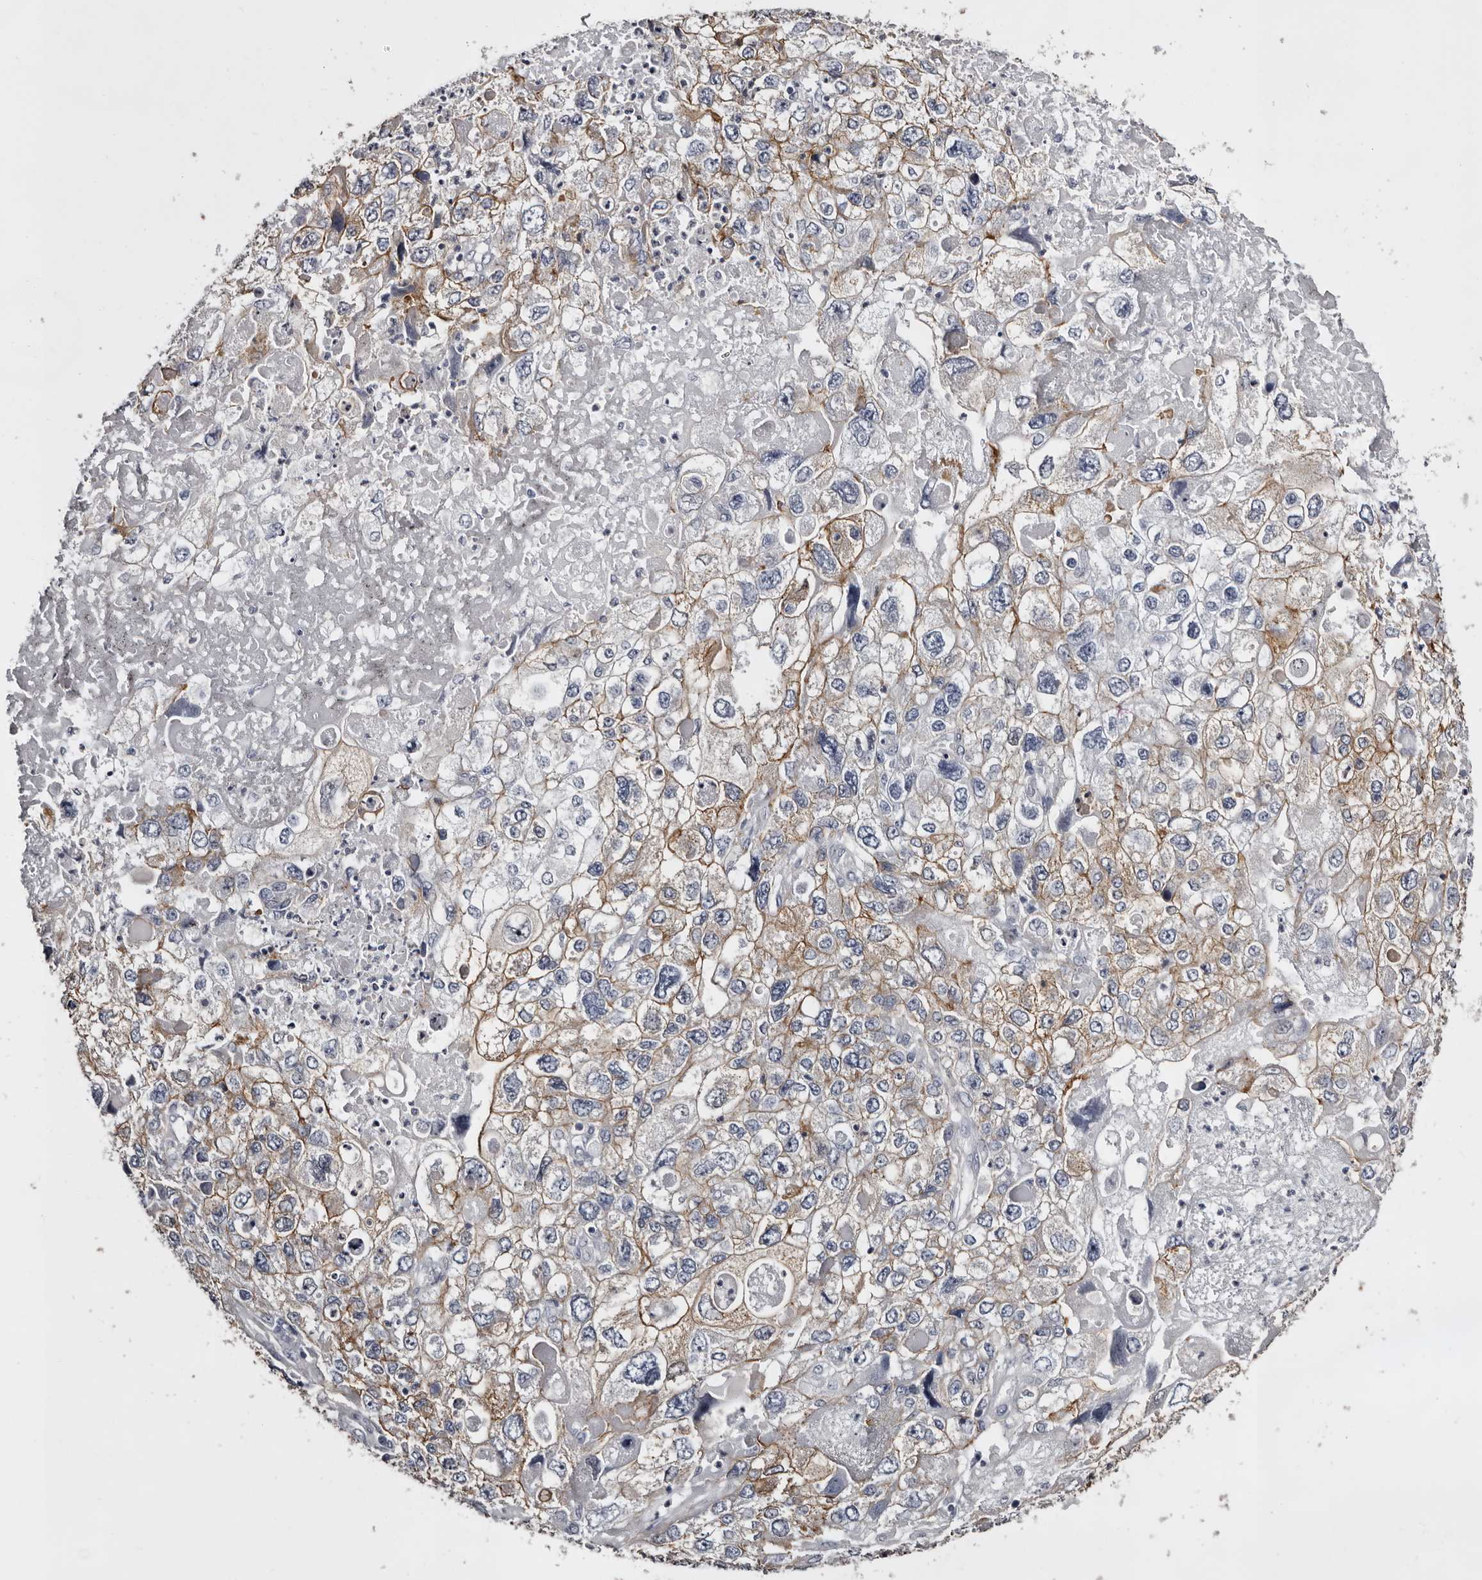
{"staining": {"intensity": "moderate", "quantity": ">75%", "location": "cytoplasmic/membranous"}, "tissue": "endometrial cancer", "cell_type": "Tumor cells", "image_type": "cancer", "snomed": [{"axis": "morphology", "description": "Adenocarcinoma, NOS"}, {"axis": "topography", "description": "Endometrium"}], "caption": "Immunohistochemical staining of adenocarcinoma (endometrial) exhibits medium levels of moderate cytoplasmic/membranous positivity in about >75% of tumor cells. The staining is performed using DAB (3,3'-diaminobenzidine) brown chromogen to label protein expression. The nuclei are counter-stained blue using hematoxylin.", "gene": "LAD1", "patient": {"sex": "female", "age": 49}}